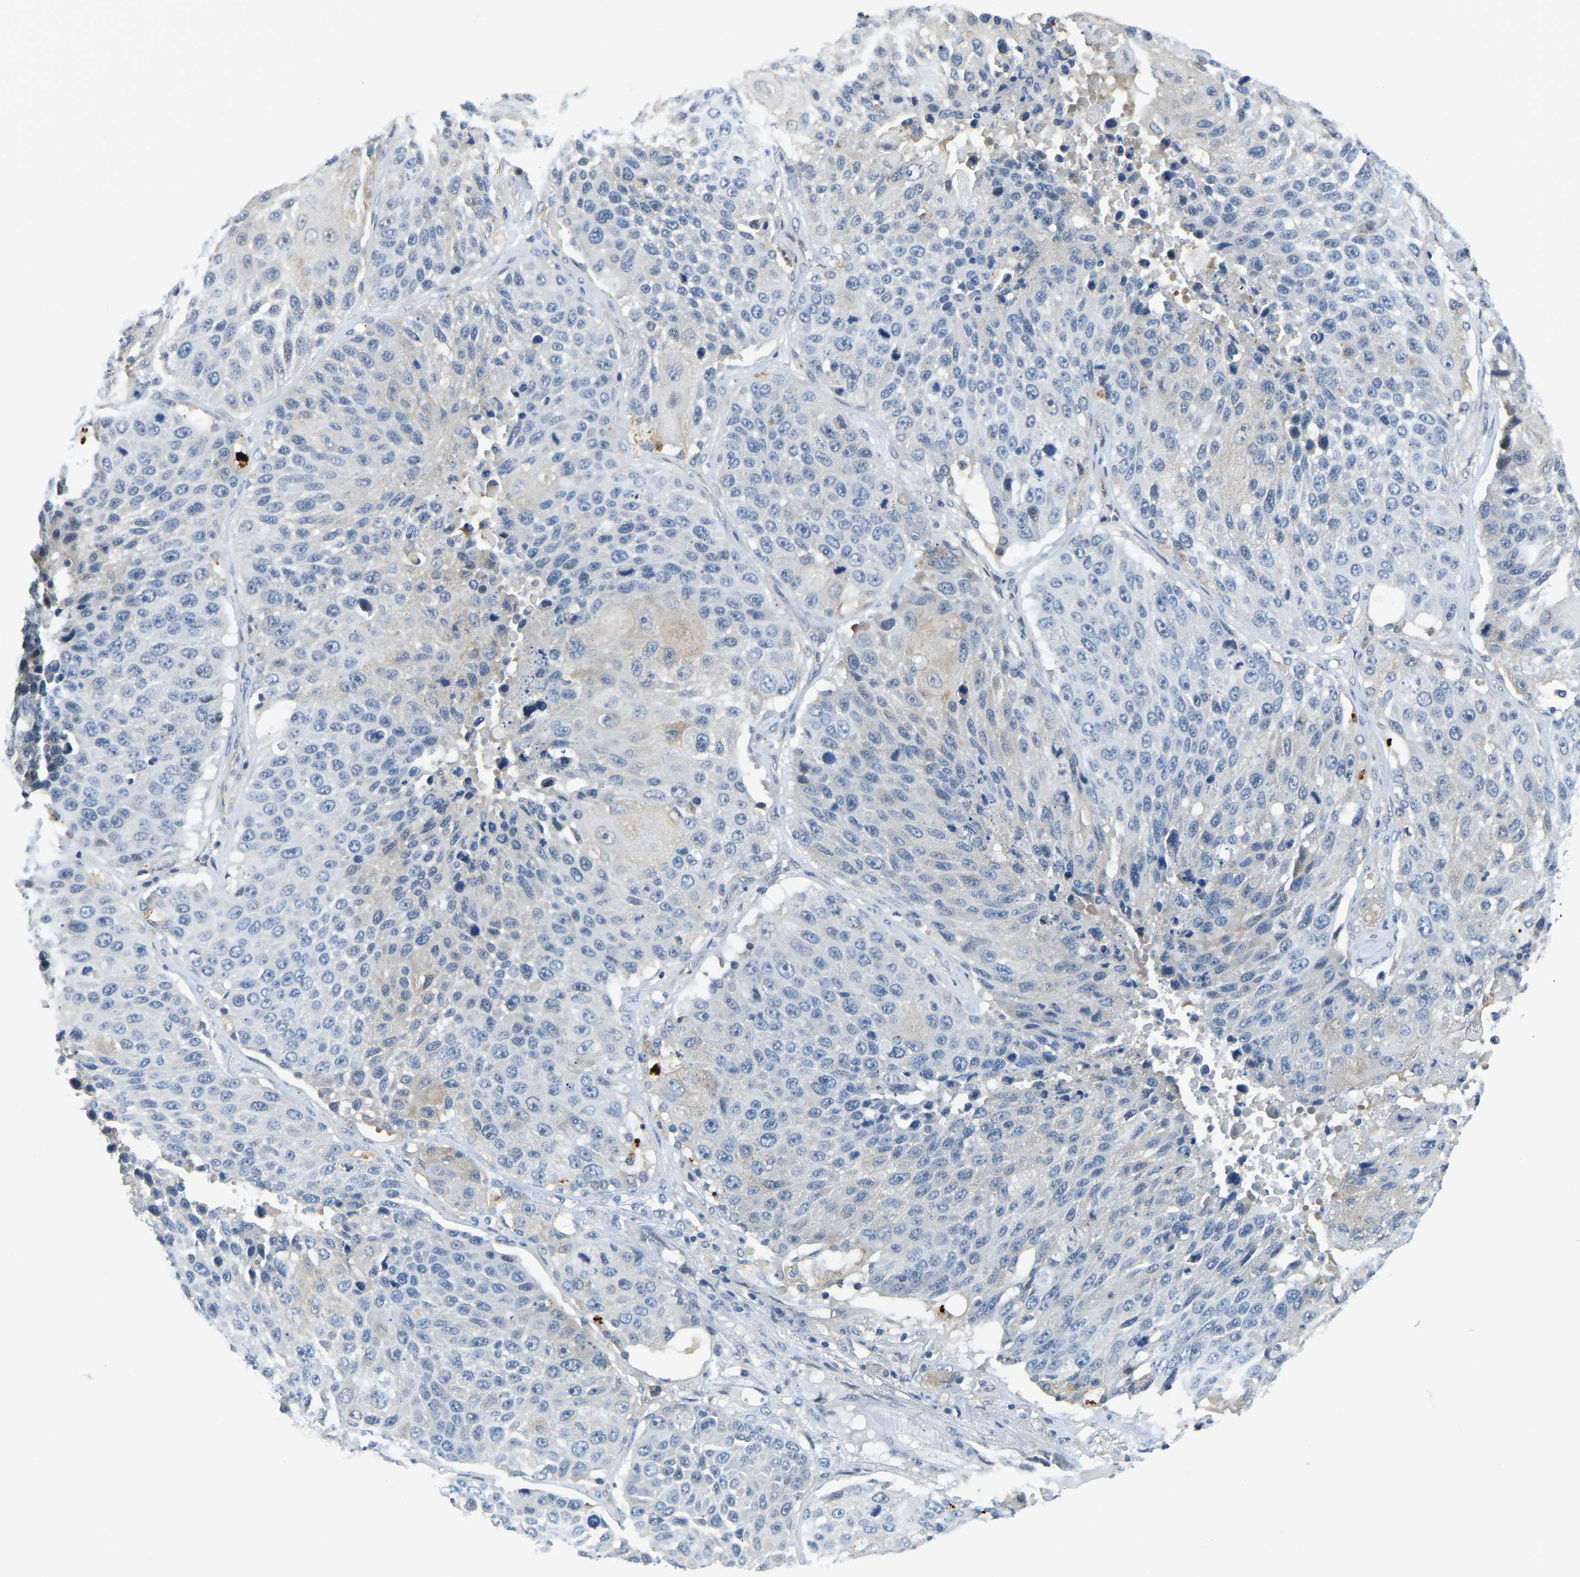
{"staining": {"intensity": "negative", "quantity": "none", "location": "none"}, "tissue": "lung cancer", "cell_type": "Tumor cells", "image_type": "cancer", "snomed": [{"axis": "morphology", "description": "Squamous cell carcinoma, NOS"}, {"axis": "topography", "description": "Lung"}], "caption": "A micrograph of squamous cell carcinoma (lung) stained for a protein reveals no brown staining in tumor cells.", "gene": "AHNAK", "patient": {"sex": "male", "age": 61}}